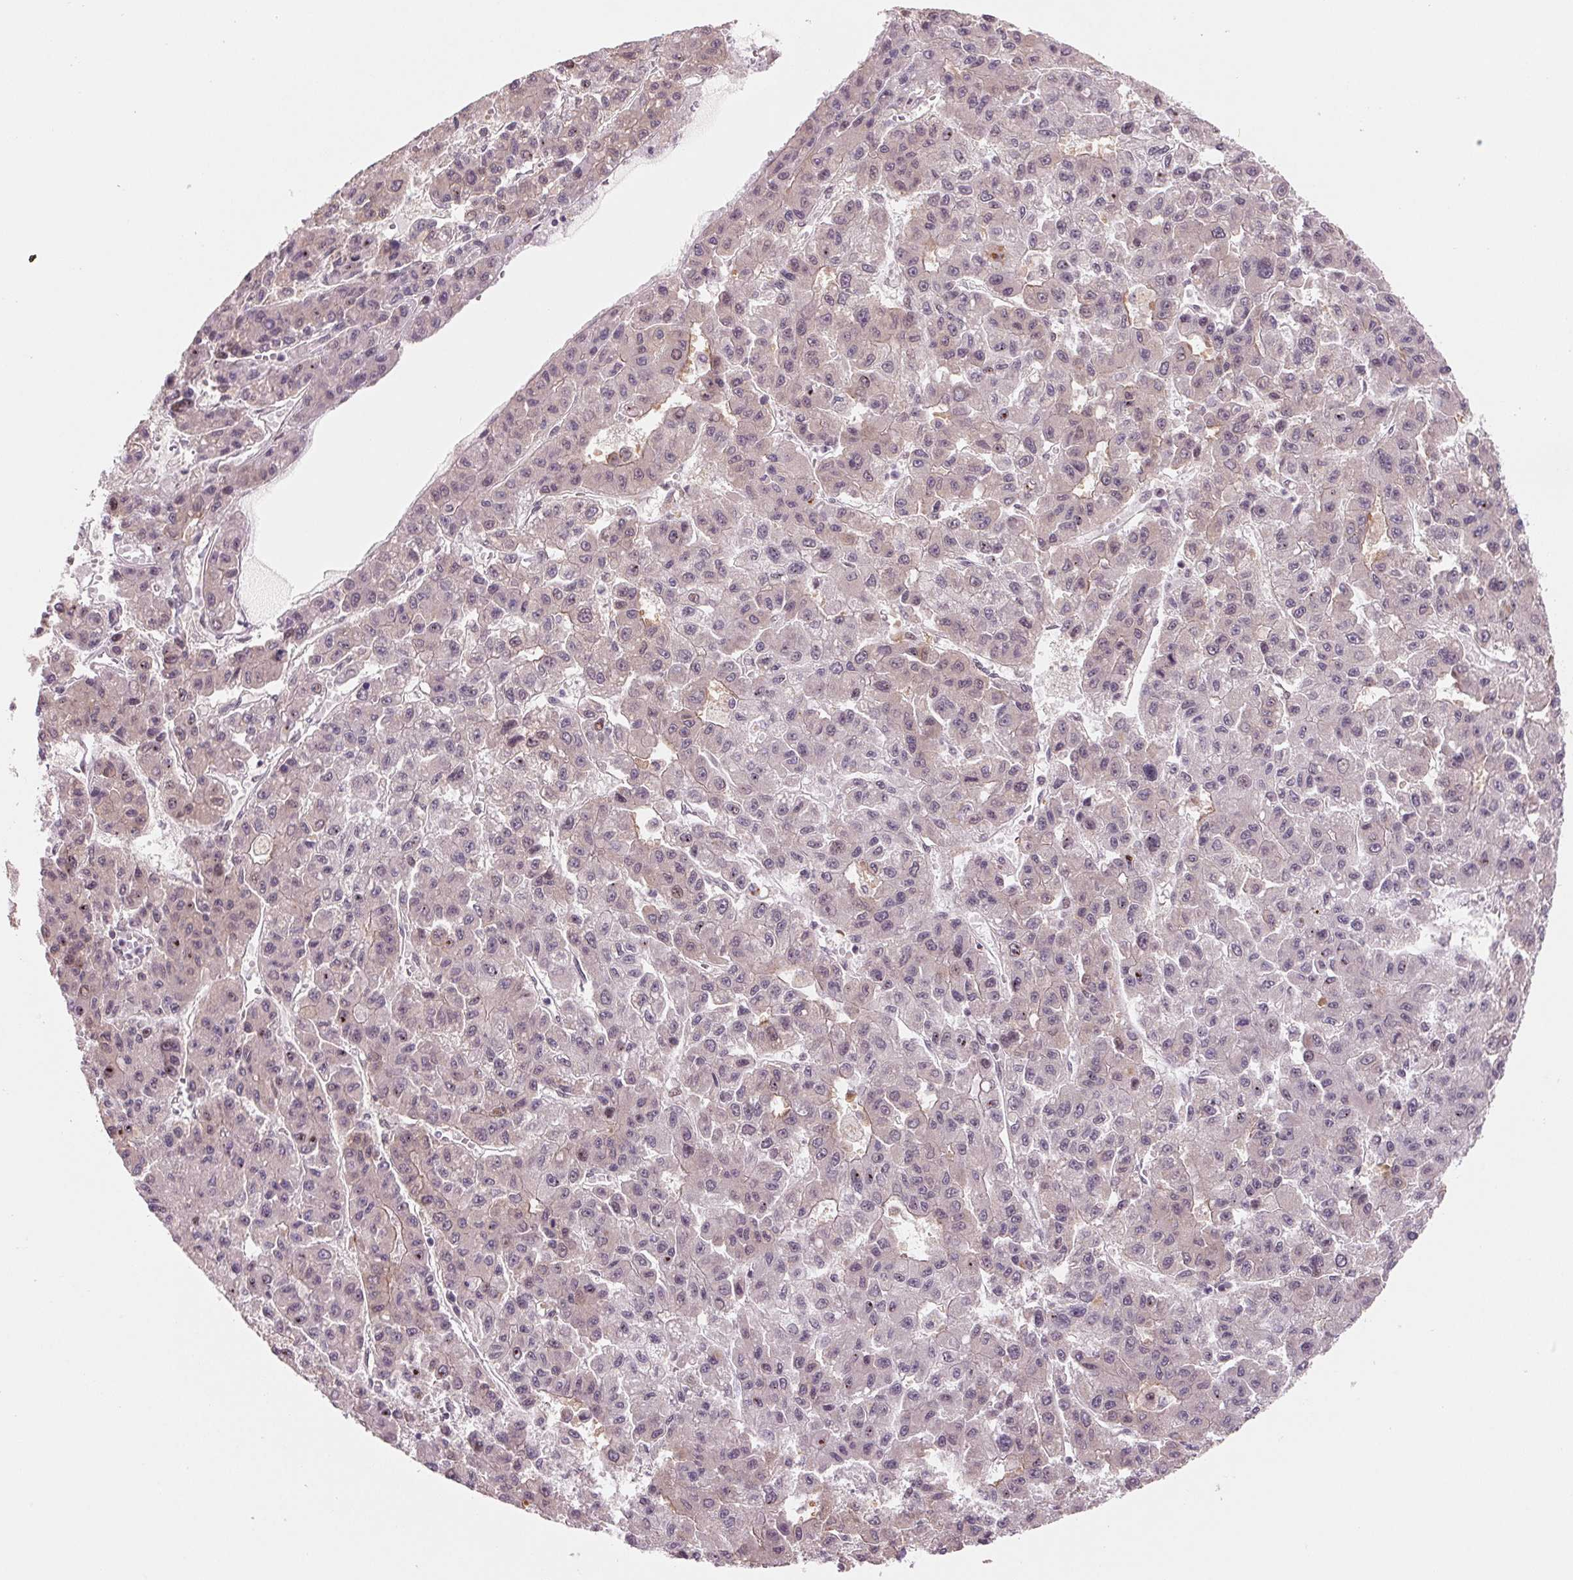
{"staining": {"intensity": "weak", "quantity": "<25%", "location": "cytoplasmic/membranous"}, "tissue": "liver cancer", "cell_type": "Tumor cells", "image_type": "cancer", "snomed": [{"axis": "morphology", "description": "Carcinoma, Hepatocellular, NOS"}, {"axis": "topography", "description": "Liver"}], "caption": "DAB immunohistochemical staining of human hepatocellular carcinoma (liver) demonstrates no significant staining in tumor cells.", "gene": "DNAJB6", "patient": {"sex": "male", "age": 70}}